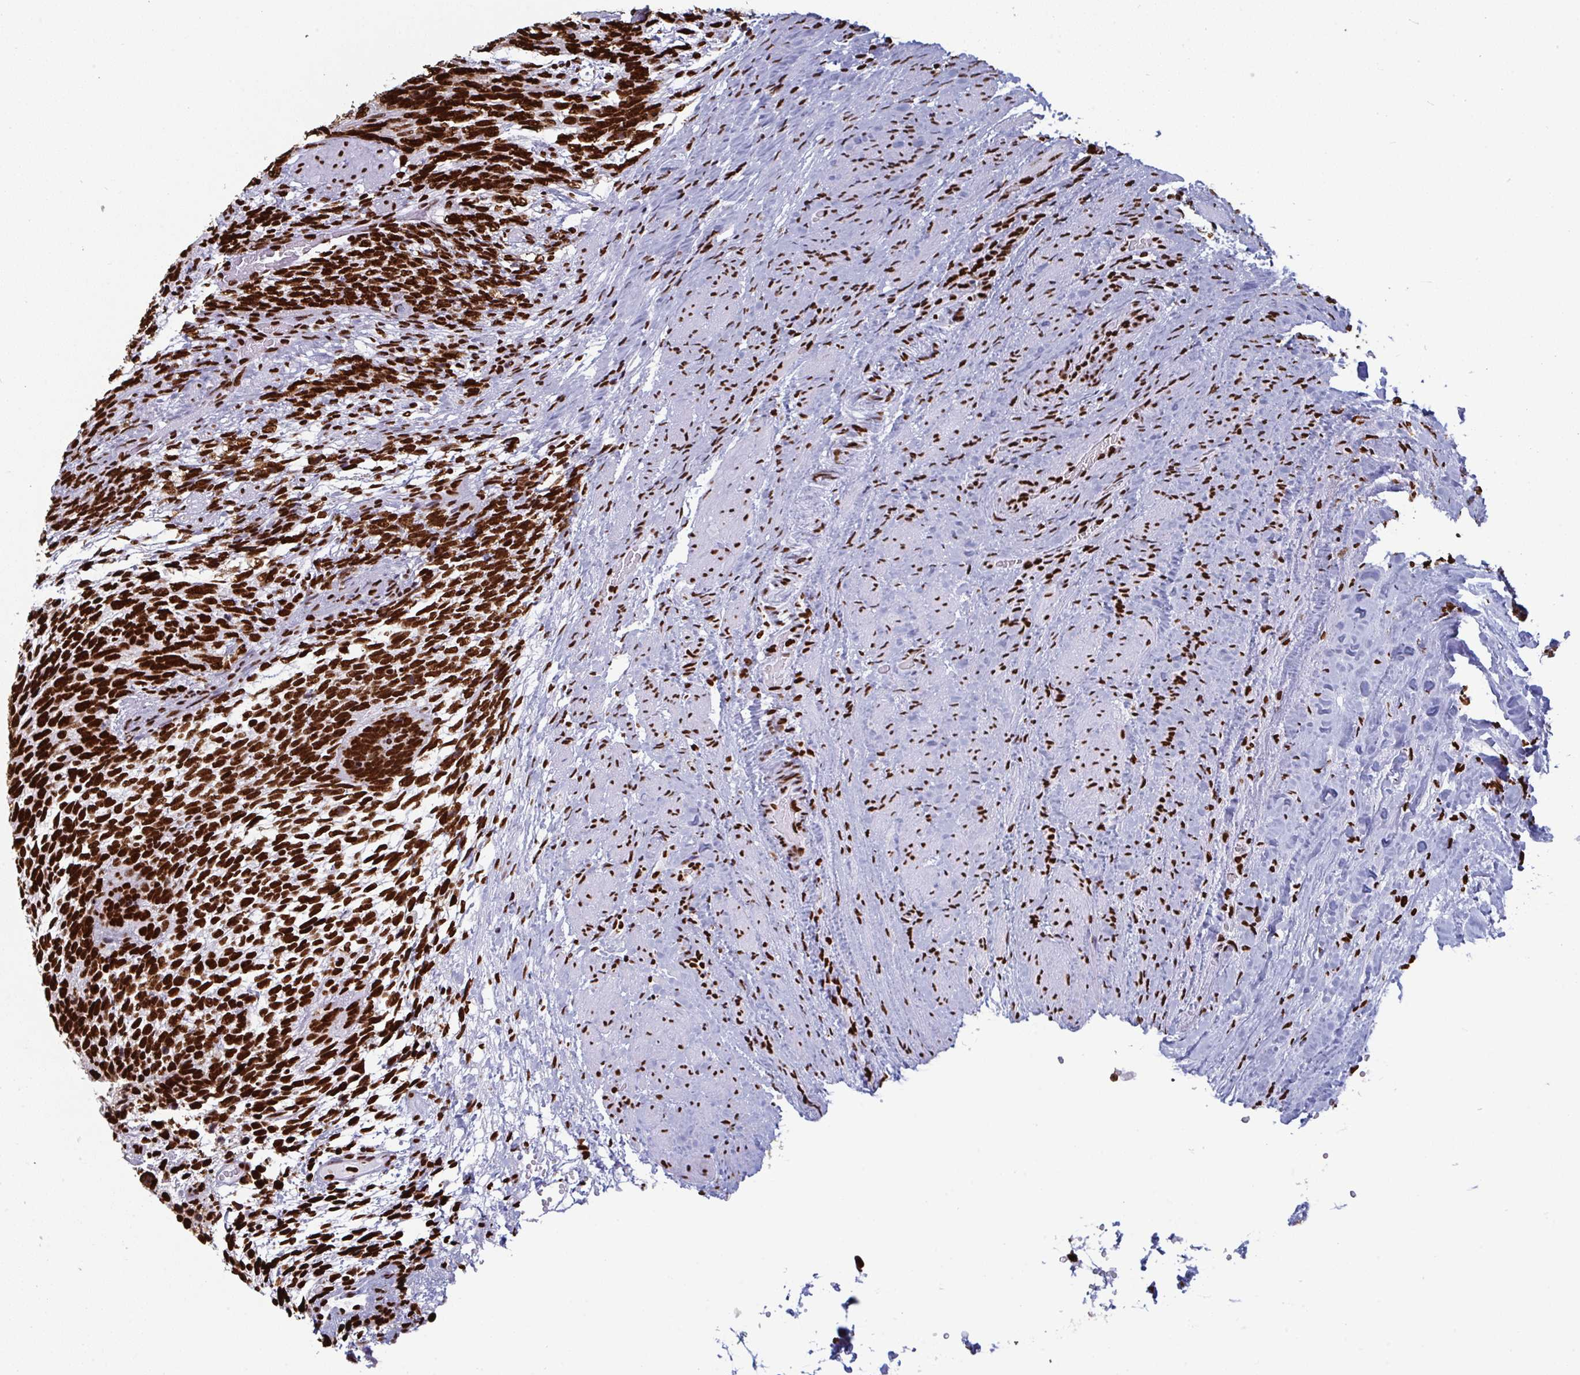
{"staining": {"intensity": "strong", "quantity": ">75%", "location": "nuclear"}, "tissue": "testis cancer", "cell_type": "Tumor cells", "image_type": "cancer", "snomed": [{"axis": "morphology", "description": "Carcinoma, Embryonal, NOS"}, {"axis": "topography", "description": "Testis"}], "caption": "IHC (DAB) staining of human testis cancer (embryonal carcinoma) reveals strong nuclear protein positivity in about >75% of tumor cells. (DAB IHC, brown staining for protein, blue staining for nuclei).", "gene": "GAR1", "patient": {"sex": "male", "age": 23}}